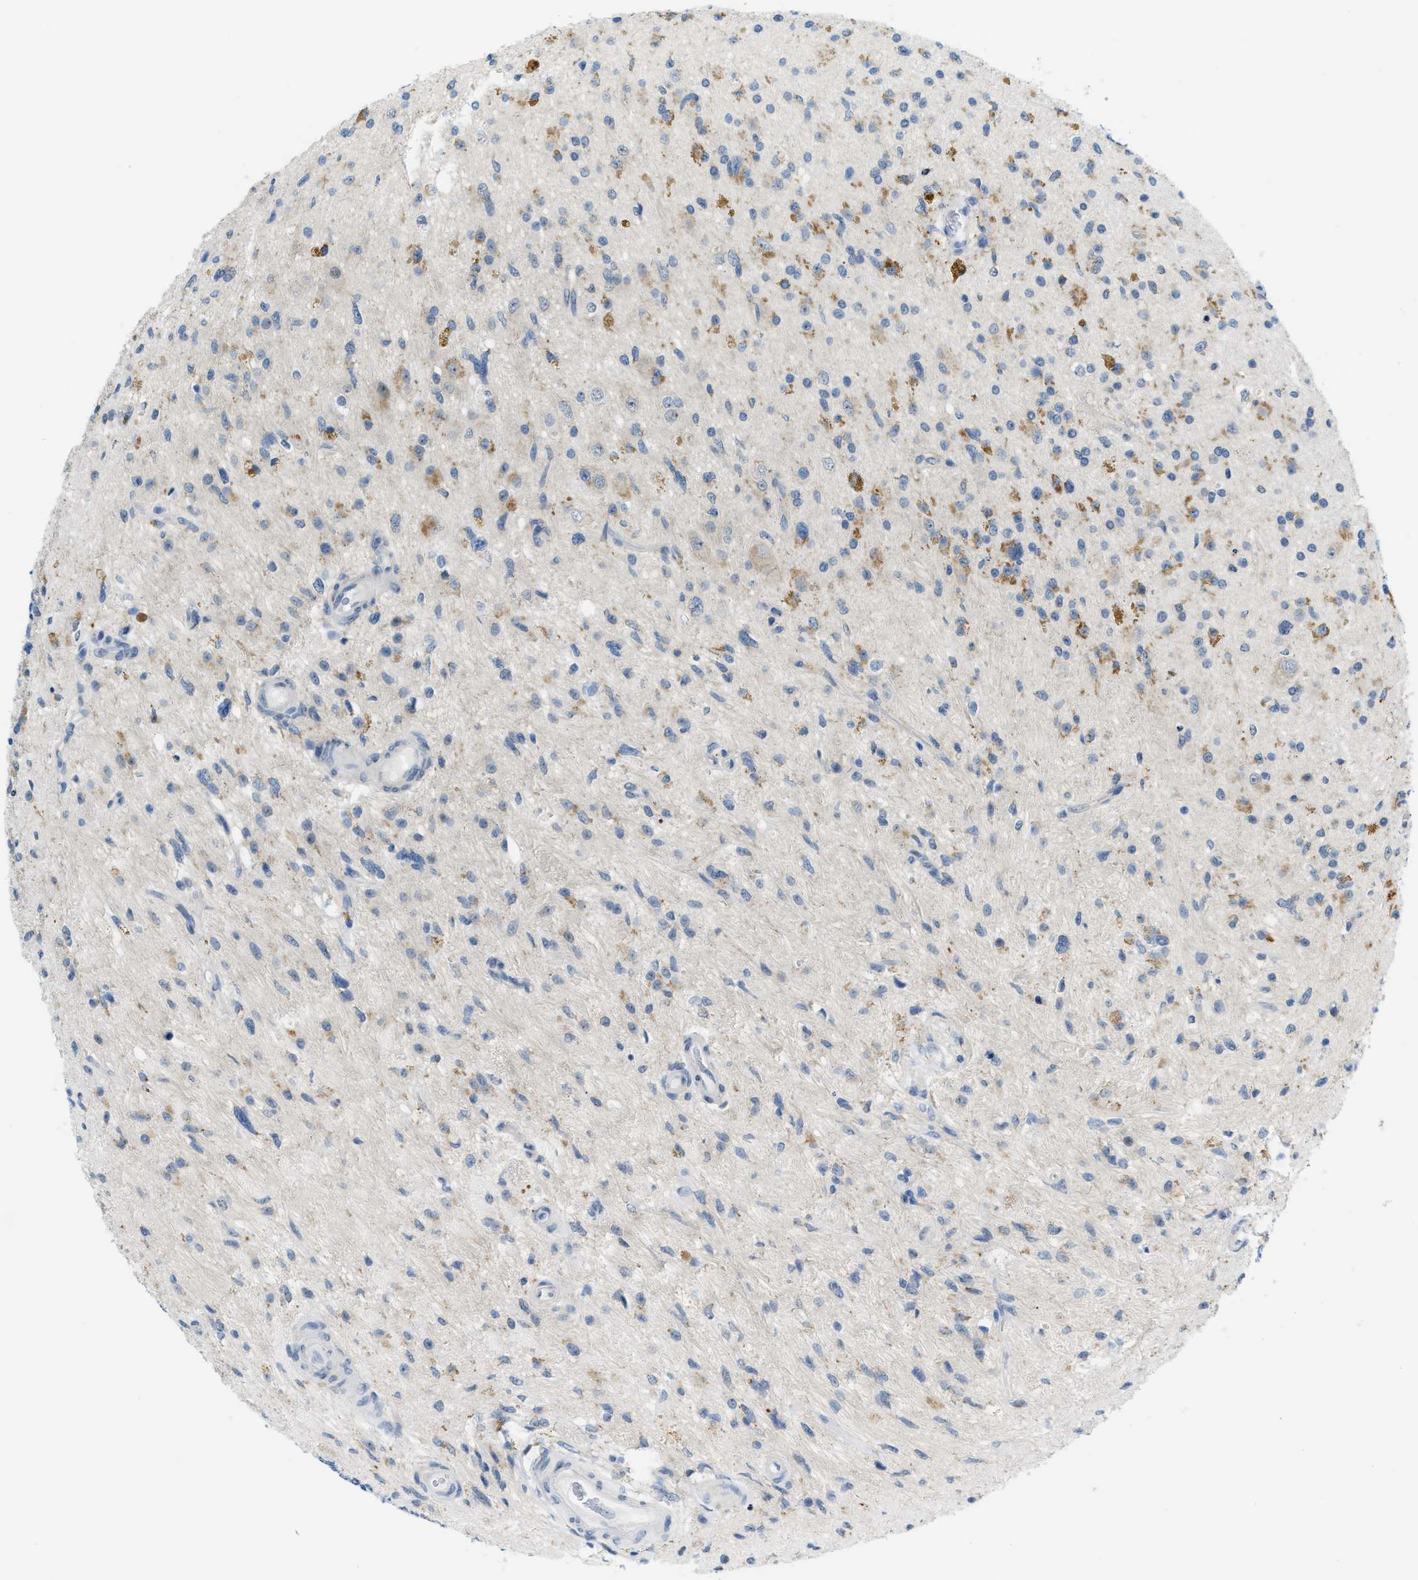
{"staining": {"intensity": "moderate", "quantity": "<25%", "location": "cytoplasmic/membranous"}, "tissue": "glioma", "cell_type": "Tumor cells", "image_type": "cancer", "snomed": [{"axis": "morphology", "description": "Glioma, malignant, High grade"}, {"axis": "topography", "description": "Brain"}], "caption": "The micrograph exhibits staining of malignant glioma (high-grade), revealing moderate cytoplasmic/membranous protein staining (brown color) within tumor cells.", "gene": "PHRF1", "patient": {"sex": "male", "age": 33}}